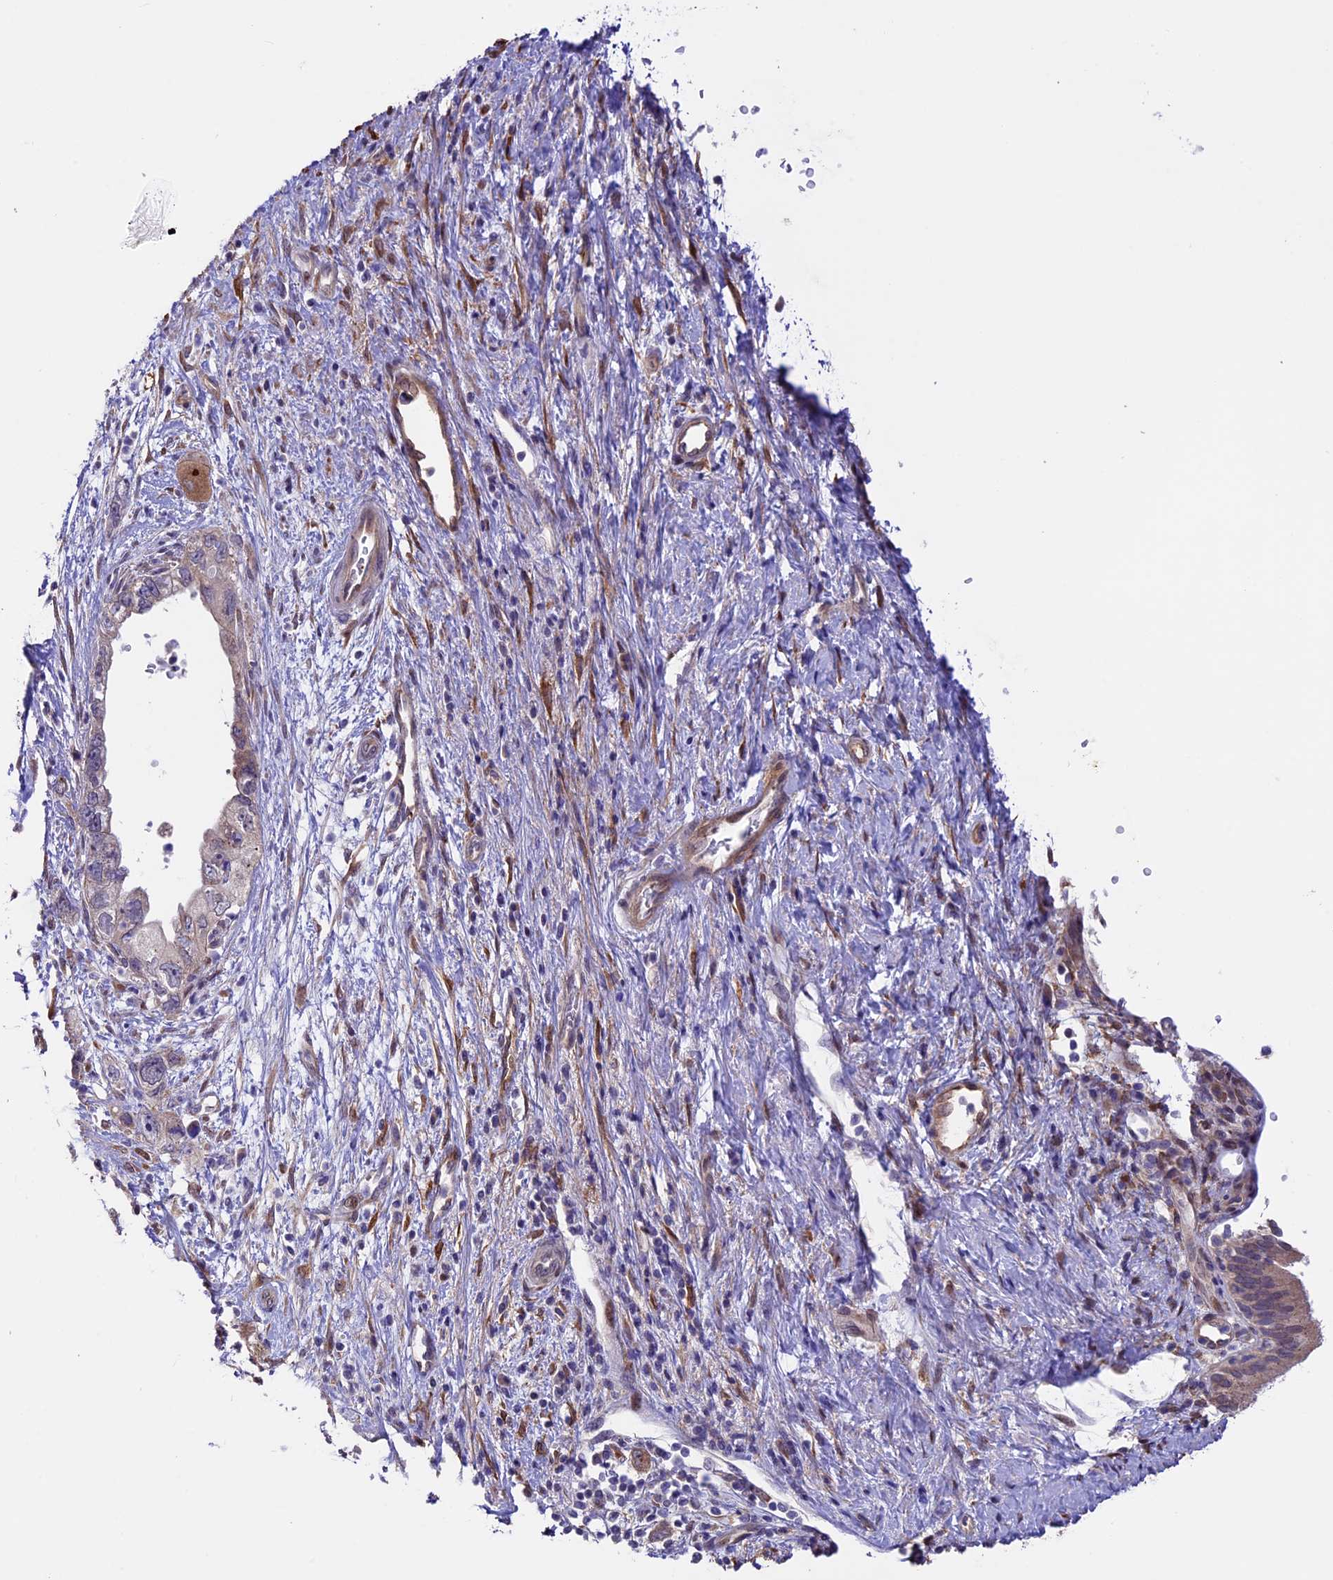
{"staining": {"intensity": "weak", "quantity": "<25%", "location": "cytoplasmic/membranous"}, "tissue": "pancreatic cancer", "cell_type": "Tumor cells", "image_type": "cancer", "snomed": [{"axis": "morphology", "description": "Adenocarcinoma, NOS"}, {"axis": "topography", "description": "Pancreas"}], "caption": "Immunohistochemical staining of pancreatic cancer (adenocarcinoma) shows no significant staining in tumor cells.", "gene": "TMEM171", "patient": {"sex": "female", "age": 73}}